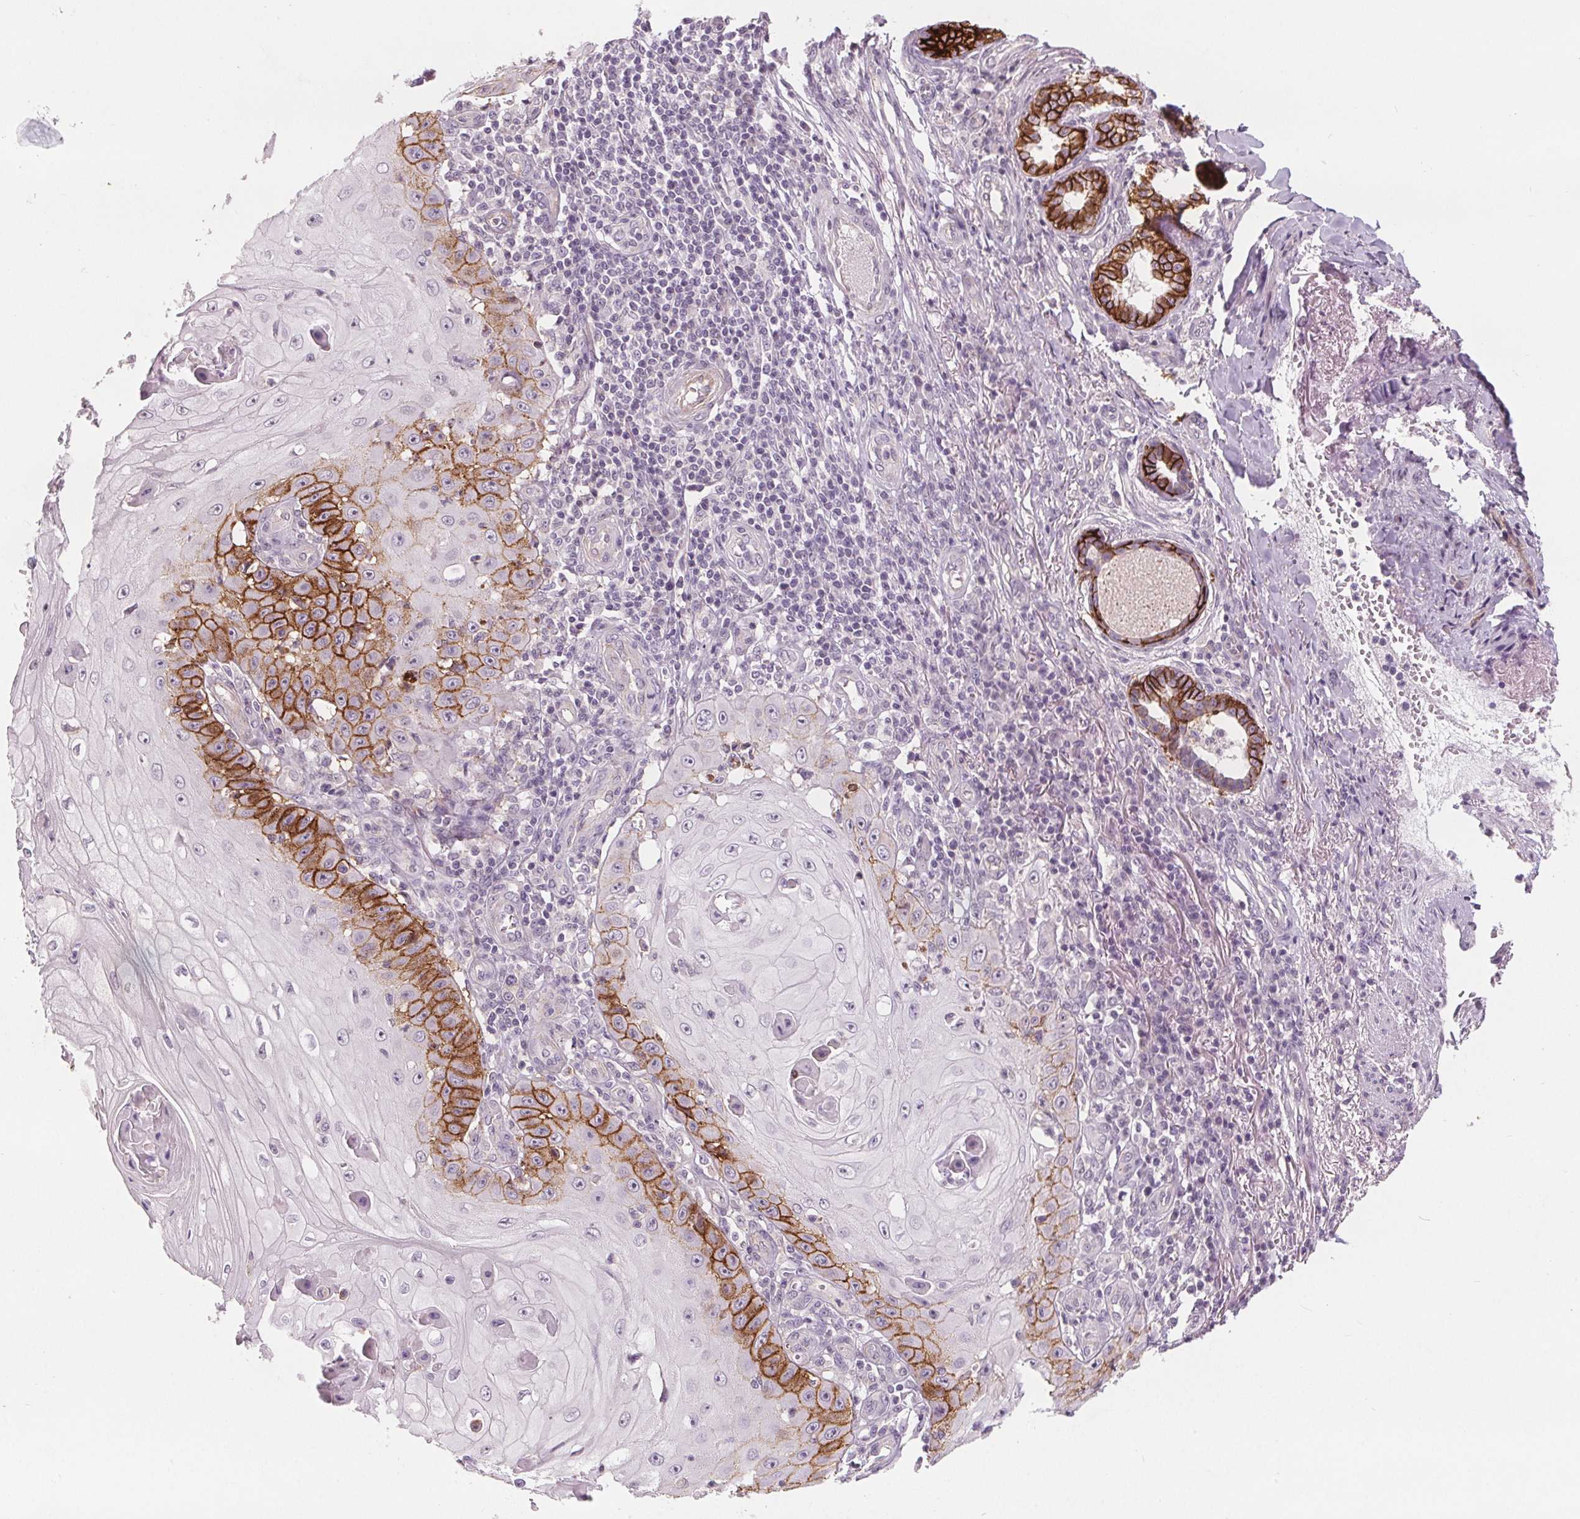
{"staining": {"intensity": "strong", "quantity": "<25%", "location": "cytoplasmic/membranous"}, "tissue": "skin cancer", "cell_type": "Tumor cells", "image_type": "cancer", "snomed": [{"axis": "morphology", "description": "Squamous cell carcinoma, NOS"}, {"axis": "topography", "description": "Skin"}], "caption": "Immunohistochemistry (IHC) image of neoplastic tissue: human squamous cell carcinoma (skin) stained using IHC displays medium levels of strong protein expression localized specifically in the cytoplasmic/membranous of tumor cells, appearing as a cytoplasmic/membranous brown color.", "gene": "ATP1A1", "patient": {"sex": "male", "age": 70}}